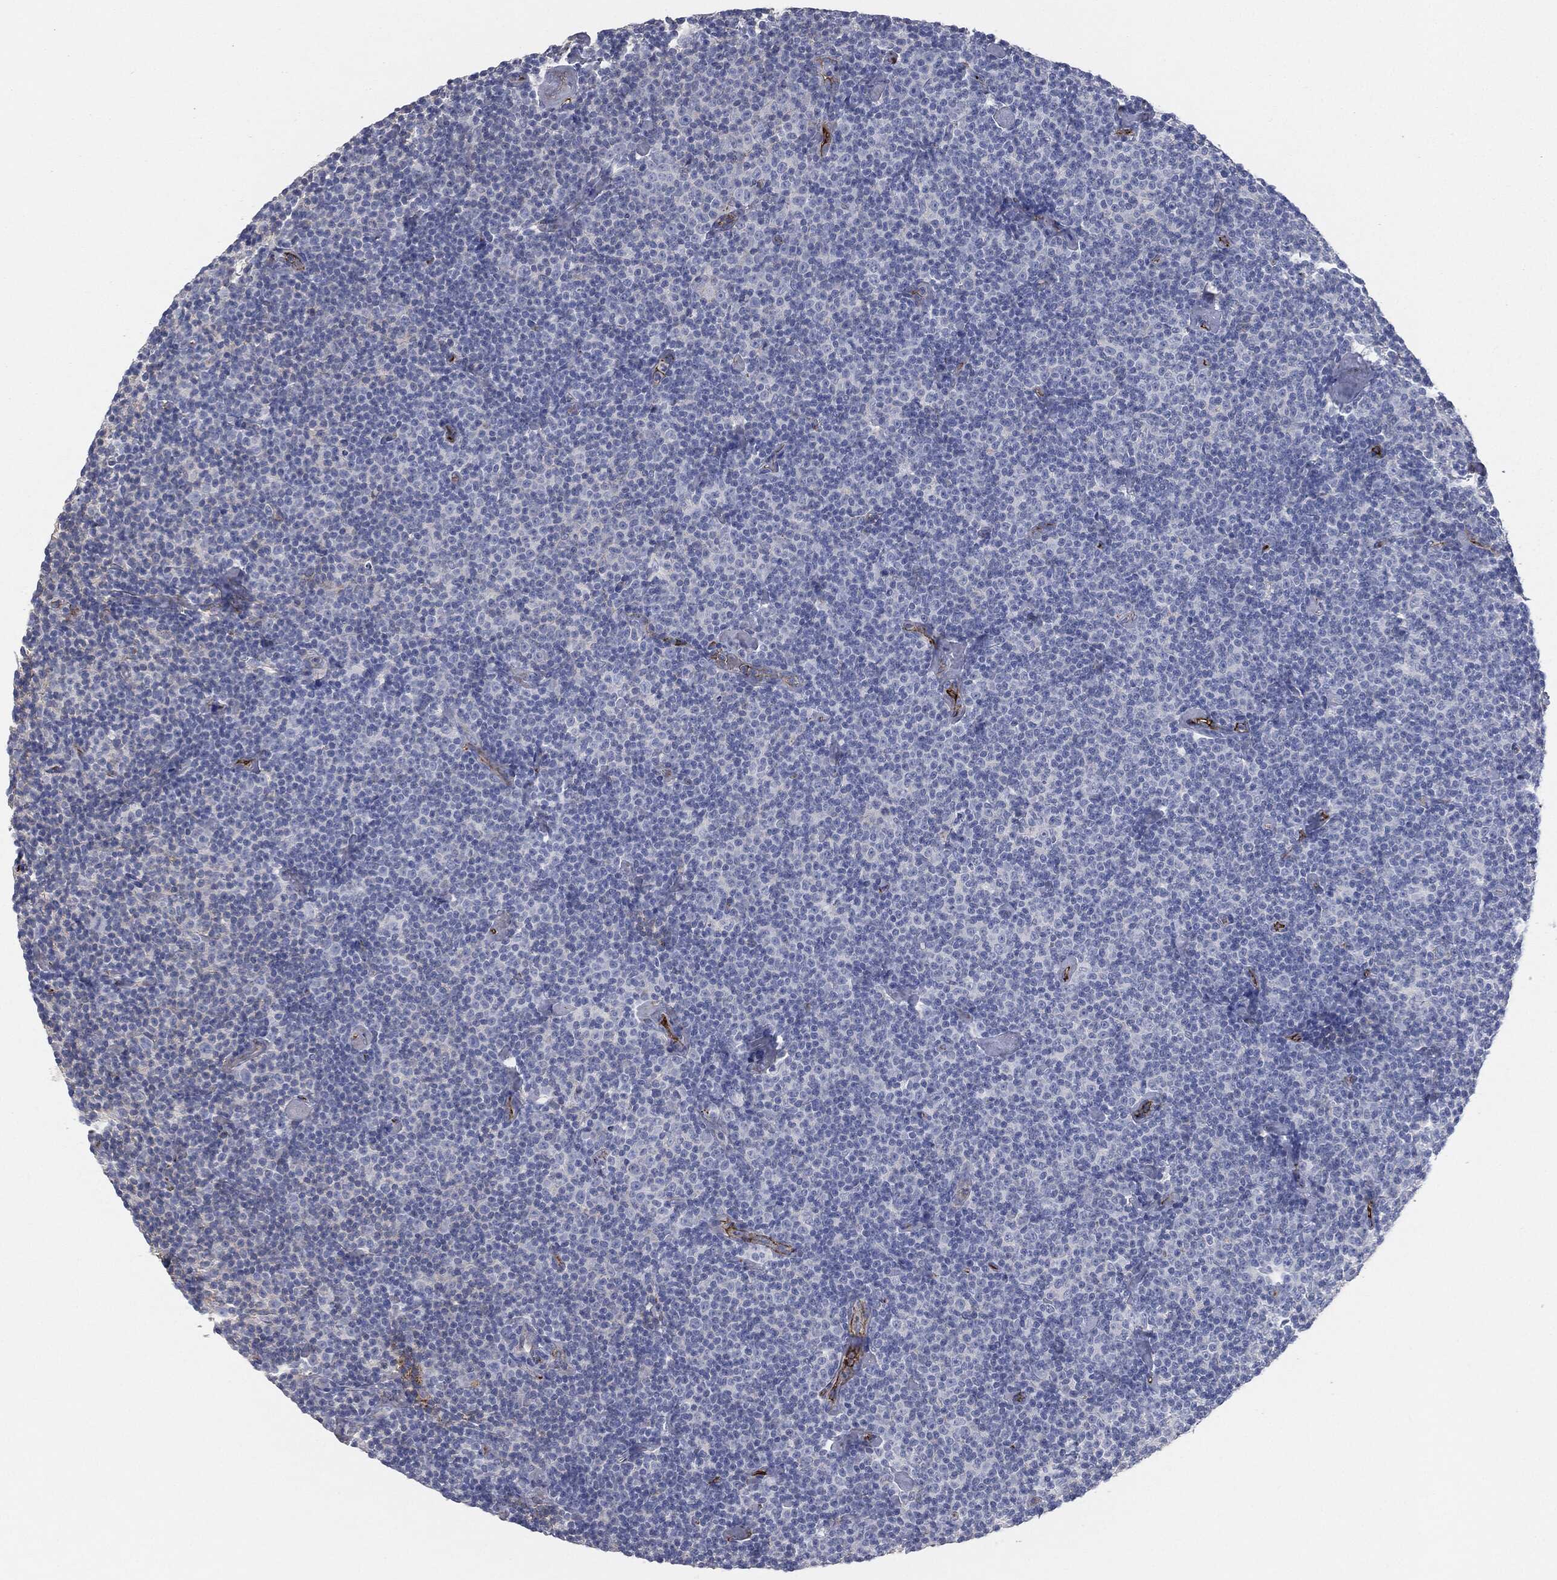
{"staining": {"intensity": "negative", "quantity": "none", "location": "none"}, "tissue": "lymphoma", "cell_type": "Tumor cells", "image_type": "cancer", "snomed": [{"axis": "morphology", "description": "Malignant lymphoma, non-Hodgkin's type, Low grade"}, {"axis": "topography", "description": "Lymph node"}], "caption": "Low-grade malignant lymphoma, non-Hodgkin's type stained for a protein using immunohistochemistry displays no staining tumor cells.", "gene": "APOB", "patient": {"sex": "male", "age": 81}}